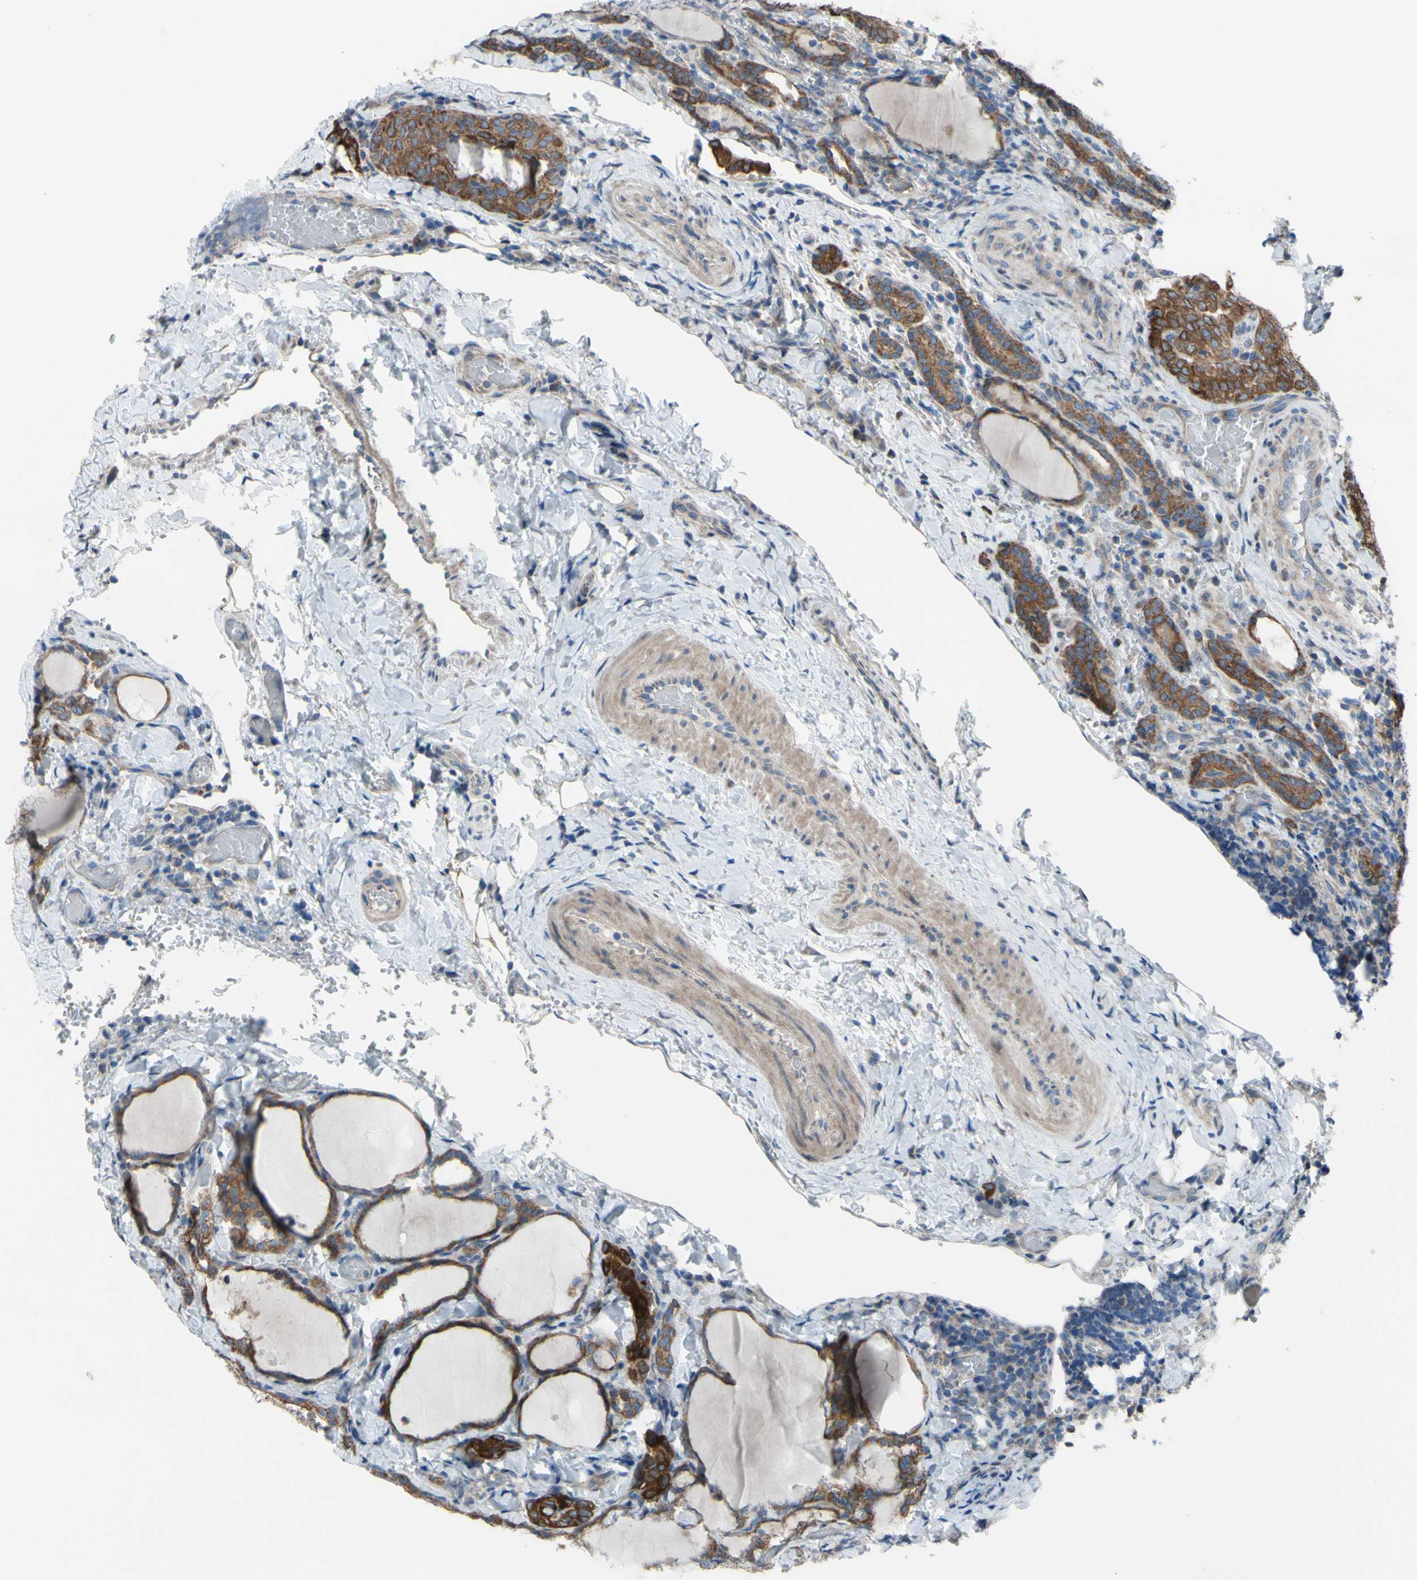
{"staining": {"intensity": "moderate", "quantity": ">75%", "location": "cytoplasmic/membranous"}, "tissue": "thyroid cancer", "cell_type": "Tumor cells", "image_type": "cancer", "snomed": [{"axis": "morphology", "description": "Normal tissue, NOS"}, {"axis": "morphology", "description": "Papillary adenocarcinoma, NOS"}, {"axis": "topography", "description": "Thyroid gland"}], "caption": "Thyroid papillary adenocarcinoma tissue demonstrates moderate cytoplasmic/membranous expression in about >75% of tumor cells The staining was performed using DAB (3,3'-diaminobenzidine) to visualize the protein expression in brown, while the nuclei were stained in blue with hematoxylin (Magnification: 20x).", "gene": "GRAMD2B", "patient": {"sex": "female", "age": 30}}